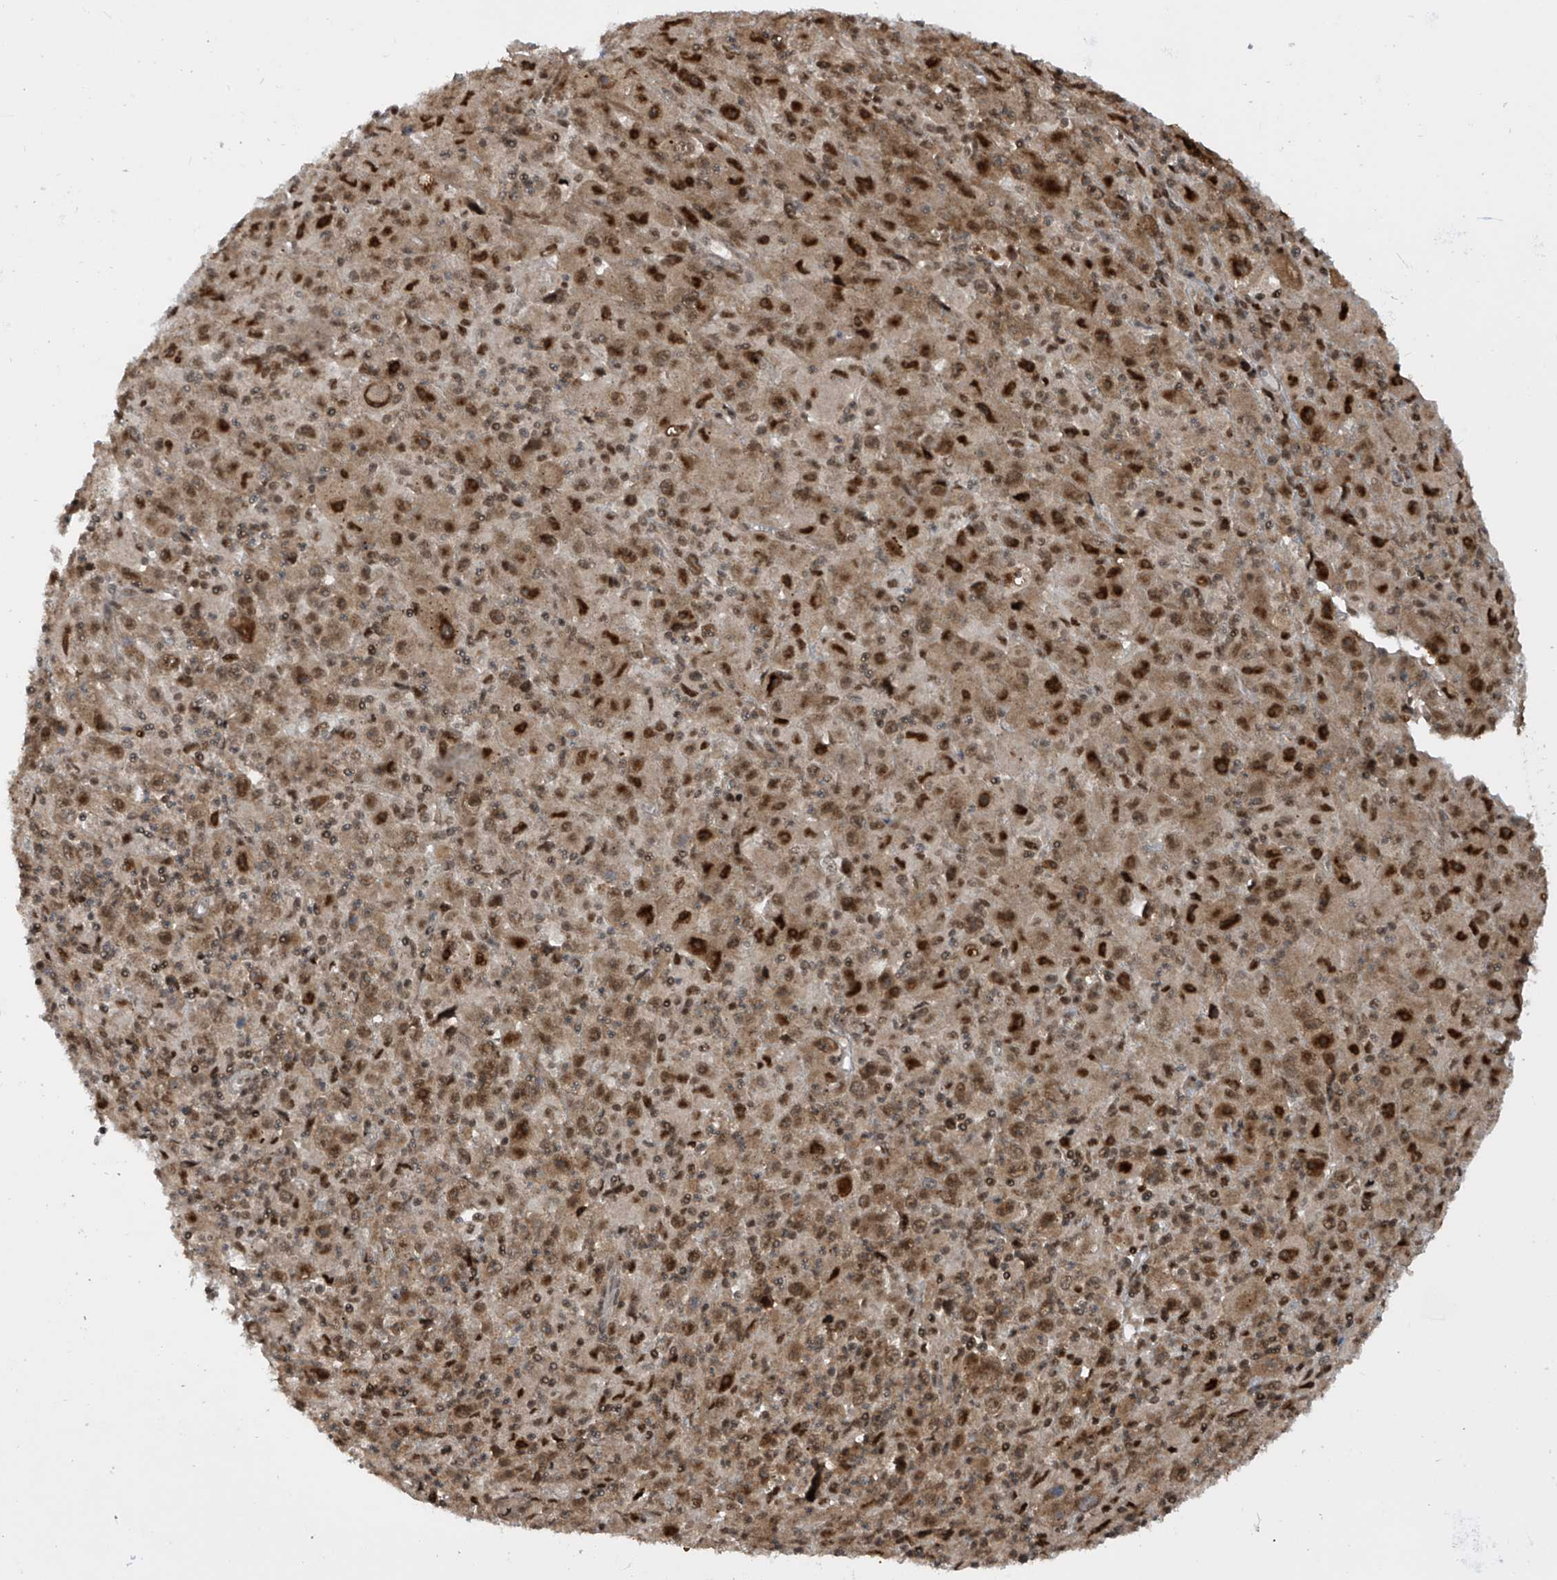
{"staining": {"intensity": "moderate", "quantity": ">75%", "location": "cytoplasmic/membranous,nuclear"}, "tissue": "melanoma", "cell_type": "Tumor cells", "image_type": "cancer", "snomed": [{"axis": "morphology", "description": "Malignant melanoma, Metastatic site"}, {"axis": "topography", "description": "Skin"}], "caption": "Immunohistochemistry histopathology image of neoplastic tissue: malignant melanoma (metastatic site) stained using immunohistochemistry demonstrates medium levels of moderate protein expression localized specifically in the cytoplasmic/membranous and nuclear of tumor cells, appearing as a cytoplasmic/membranous and nuclear brown color.", "gene": "LAGE3", "patient": {"sex": "female", "age": 56}}